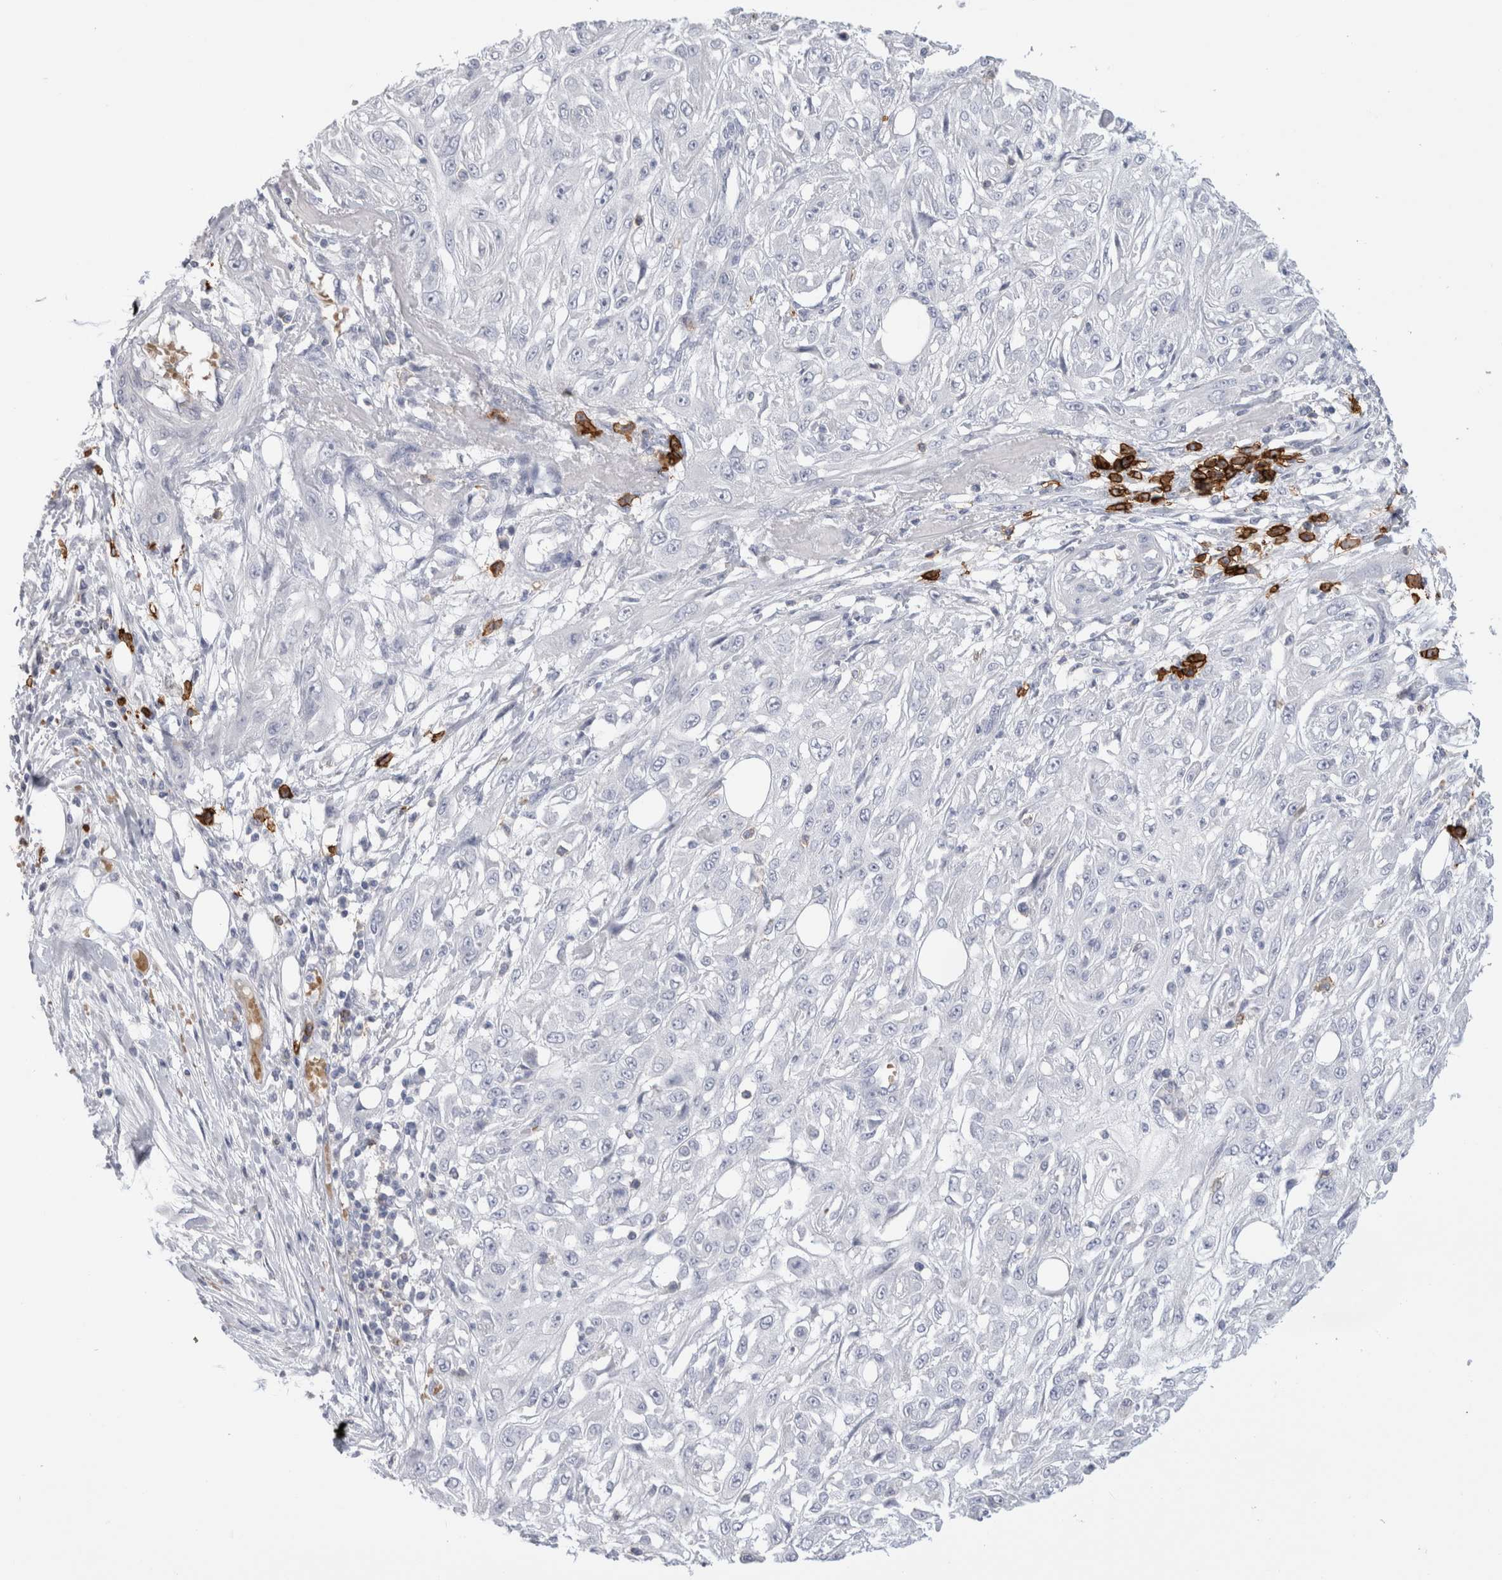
{"staining": {"intensity": "negative", "quantity": "none", "location": "none"}, "tissue": "skin cancer", "cell_type": "Tumor cells", "image_type": "cancer", "snomed": [{"axis": "morphology", "description": "Squamous cell carcinoma, NOS"}, {"axis": "morphology", "description": "Squamous cell carcinoma, metastatic, NOS"}, {"axis": "topography", "description": "Skin"}, {"axis": "topography", "description": "Lymph node"}], "caption": "Immunohistochemistry (IHC) of skin cancer reveals no expression in tumor cells. (DAB (3,3'-diaminobenzidine) IHC, high magnification).", "gene": "CD38", "patient": {"sex": "male", "age": 75}}